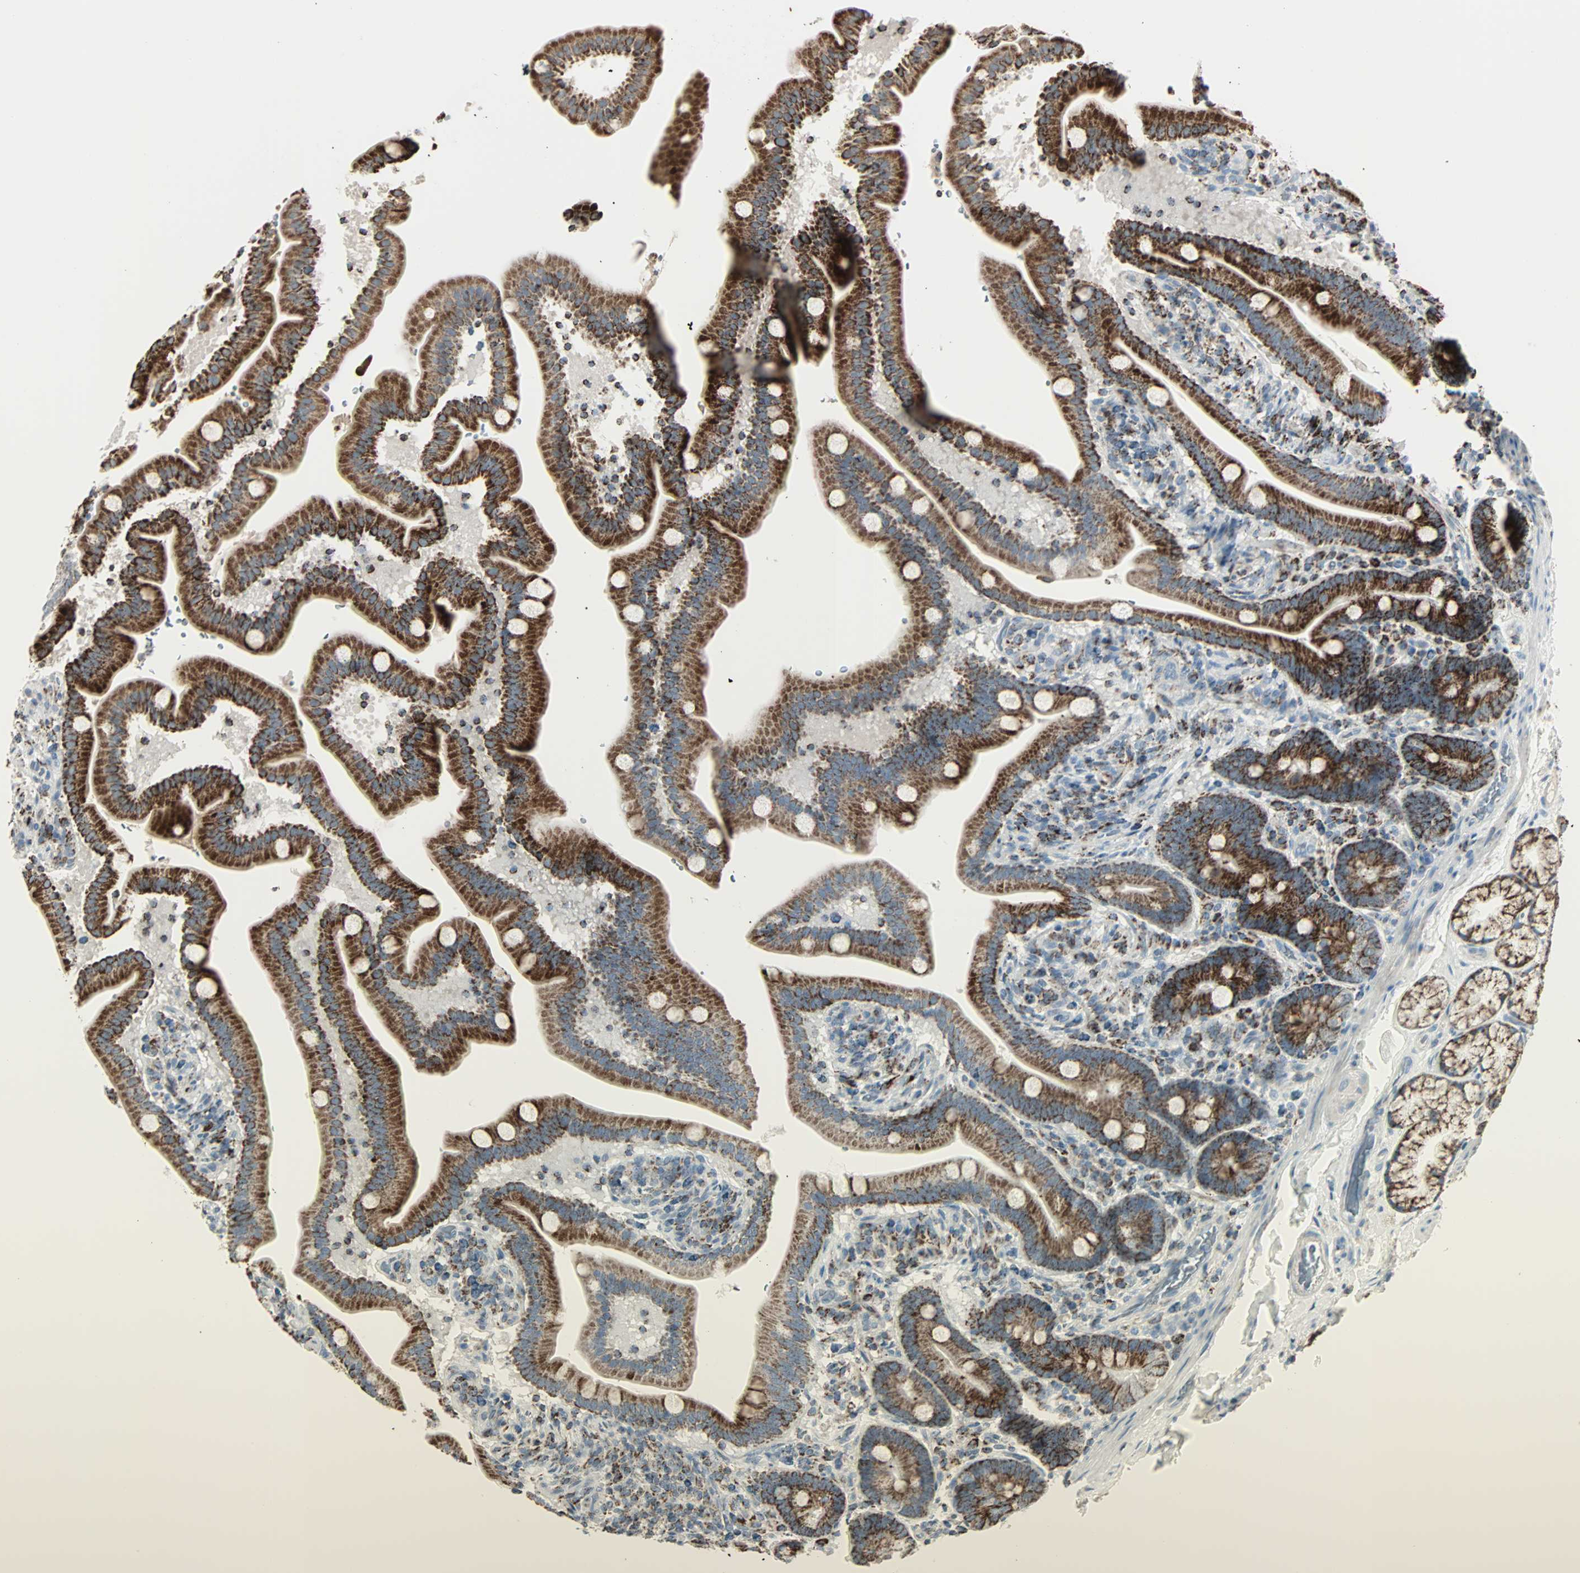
{"staining": {"intensity": "strong", "quantity": ">75%", "location": "cytoplasmic/membranous"}, "tissue": "duodenum", "cell_type": "Glandular cells", "image_type": "normal", "snomed": [{"axis": "morphology", "description": "Normal tissue, NOS"}, {"axis": "topography", "description": "Duodenum"}], "caption": "Immunohistochemistry histopathology image of normal duodenum stained for a protein (brown), which exhibits high levels of strong cytoplasmic/membranous expression in approximately >75% of glandular cells.", "gene": "IDH2", "patient": {"sex": "male", "age": 54}}